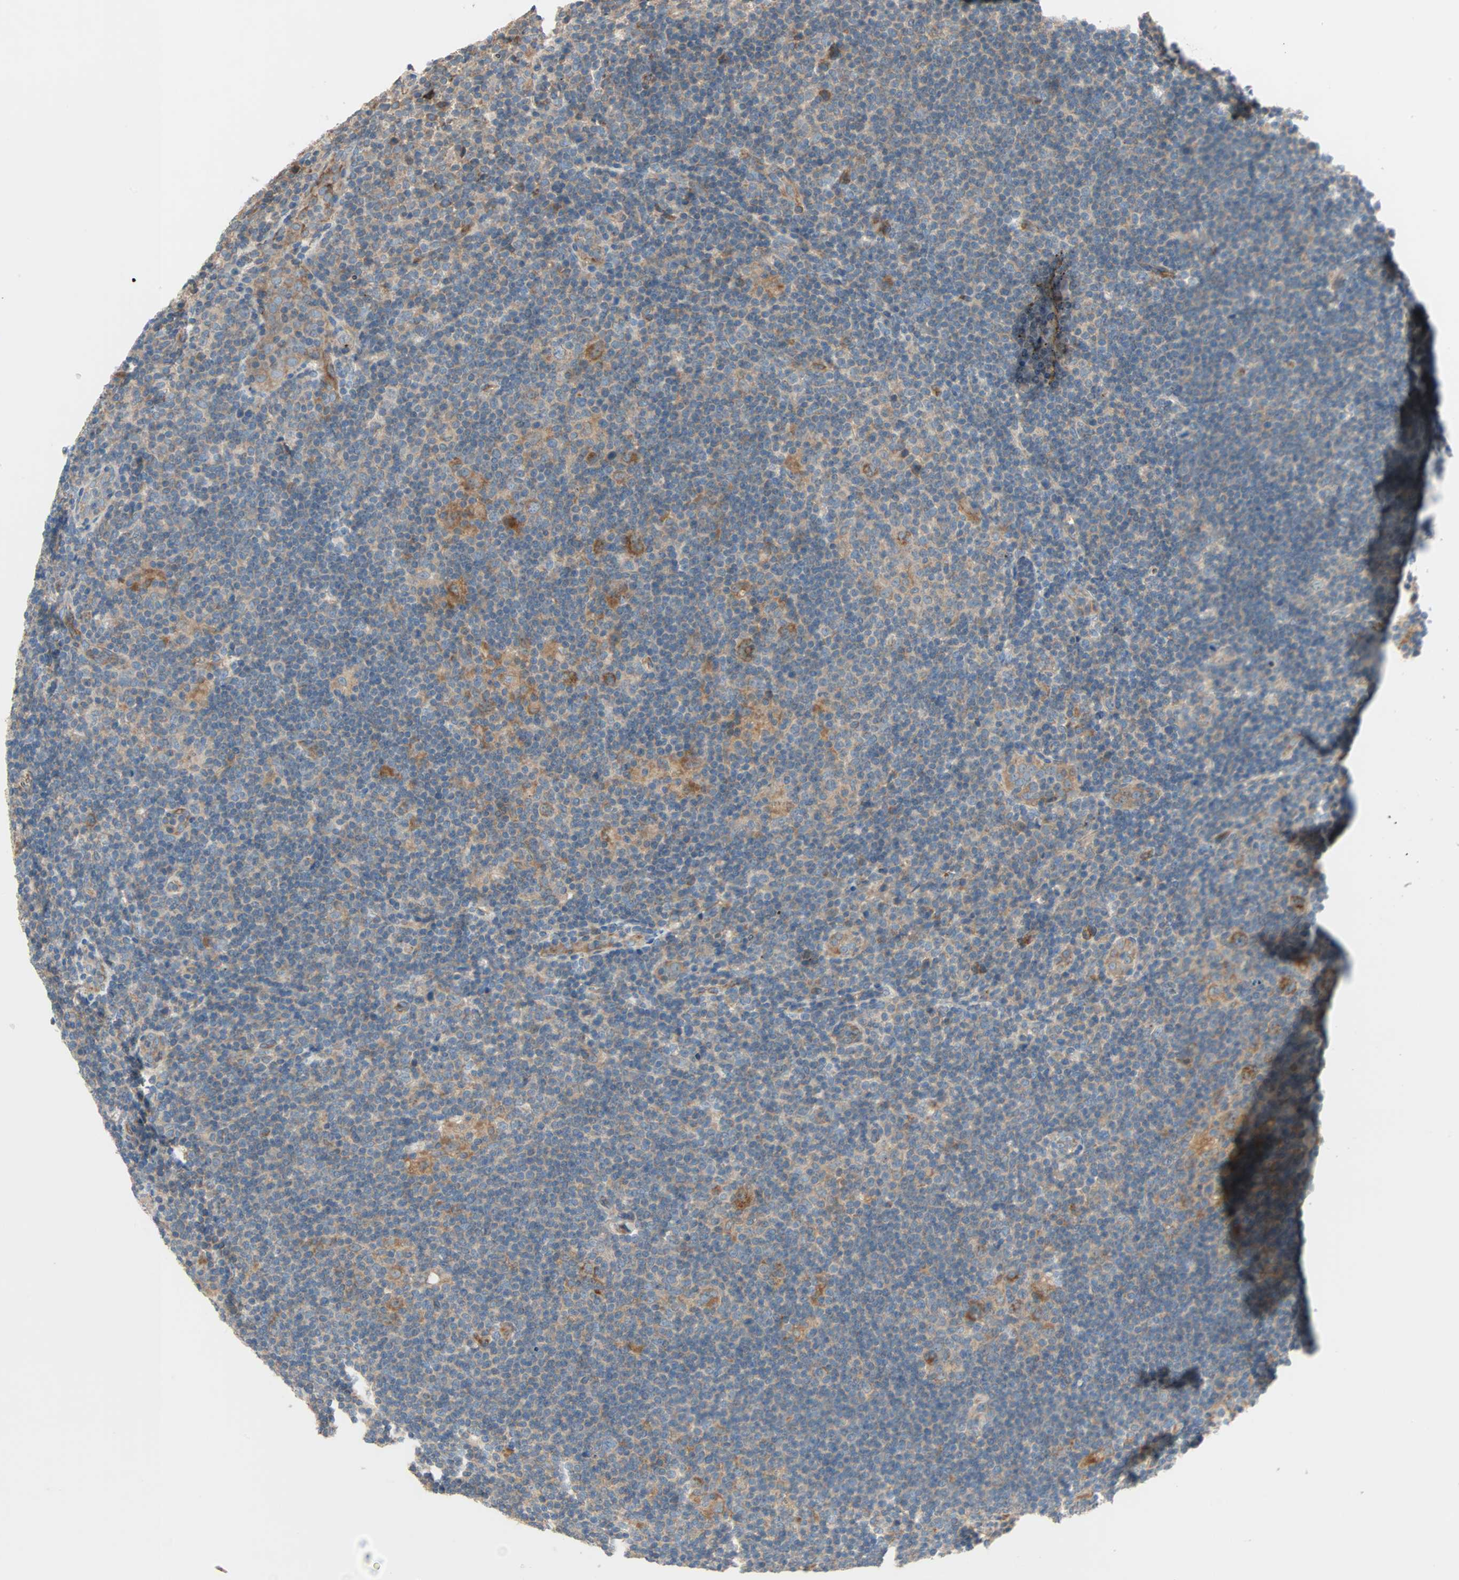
{"staining": {"intensity": "moderate", "quantity": ">75%", "location": "cytoplasmic/membranous"}, "tissue": "lymphoma", "cell_type": "Tumor cells", "image_type": "cancer", "snomed": [{"axis": "morphology", "description": "Hodgkin's disease, NOS"}, {"axis": "topography", "description": "Lymph node"}], "caption": "IHC of human lymphoma reveals medium levels of moderate cytoplasmic/membranous staining in approximately >75% of tumor cells.", "gene": "XYLT1", "patient": {"sex": "female", "age": 57}}